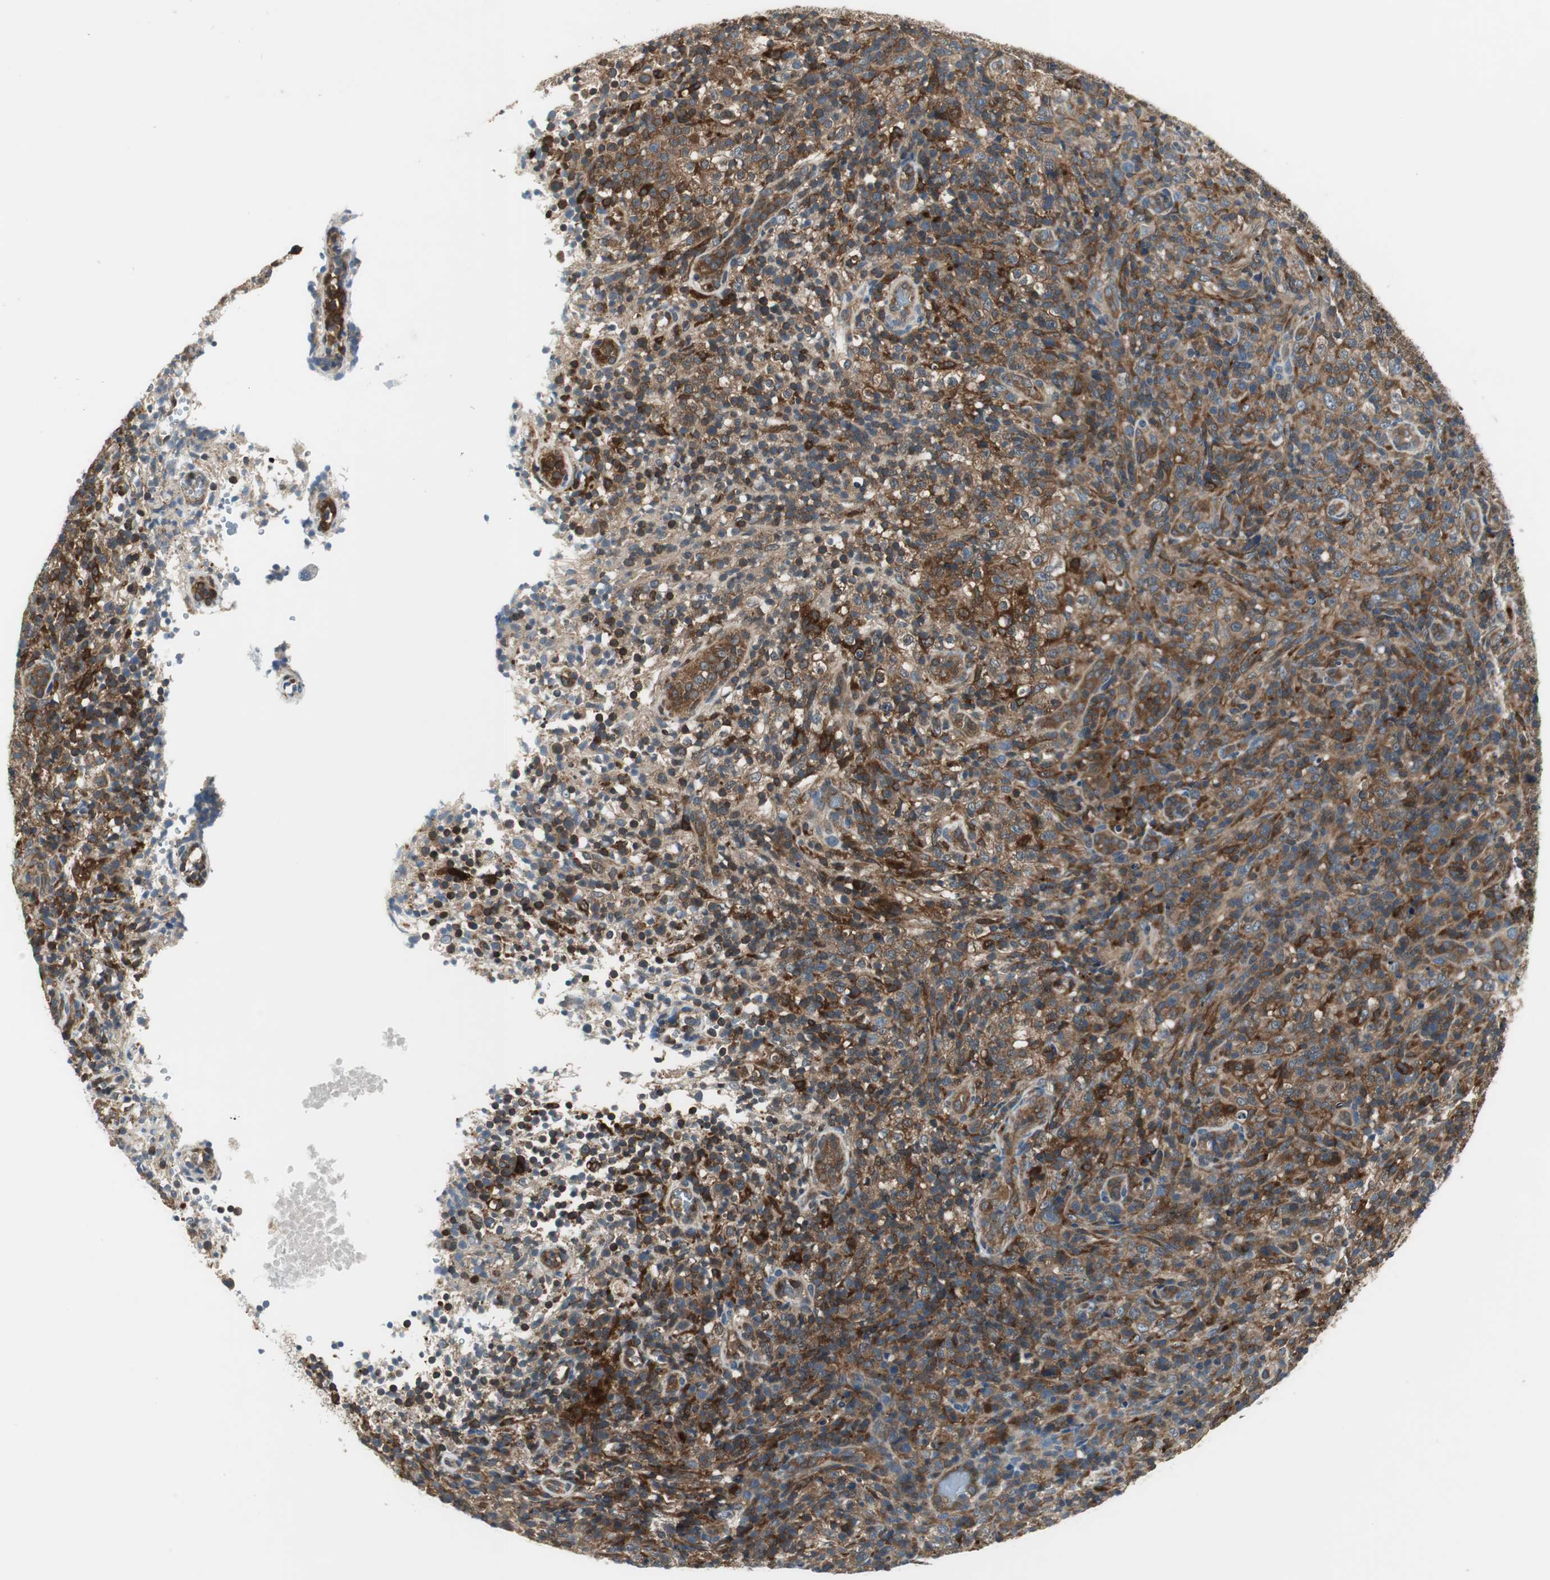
{"staining": {"intensity": "strong", "quantity": ">75%", "location": "cytoplasmic/membranous"}, "tissue": "lymphoma", "cell_type": "Tumor cells", "image_type": "cancer", "snomed": [{"axis": "morphology", "description": "Malignant lymphoma, non-Hodgkin's type, High grade"}, {"axis": "topography", "description": "Lymph node"}], "caption": "Human malignant lymphoma, non-Hodgkin's type (high-grade) stained with a brown dye displays strong cytoplasmic/membranous positive expression in about >75% of tumor cells.", "gene": "NCK1", "patient": {"sex": "female", "age": 76}}